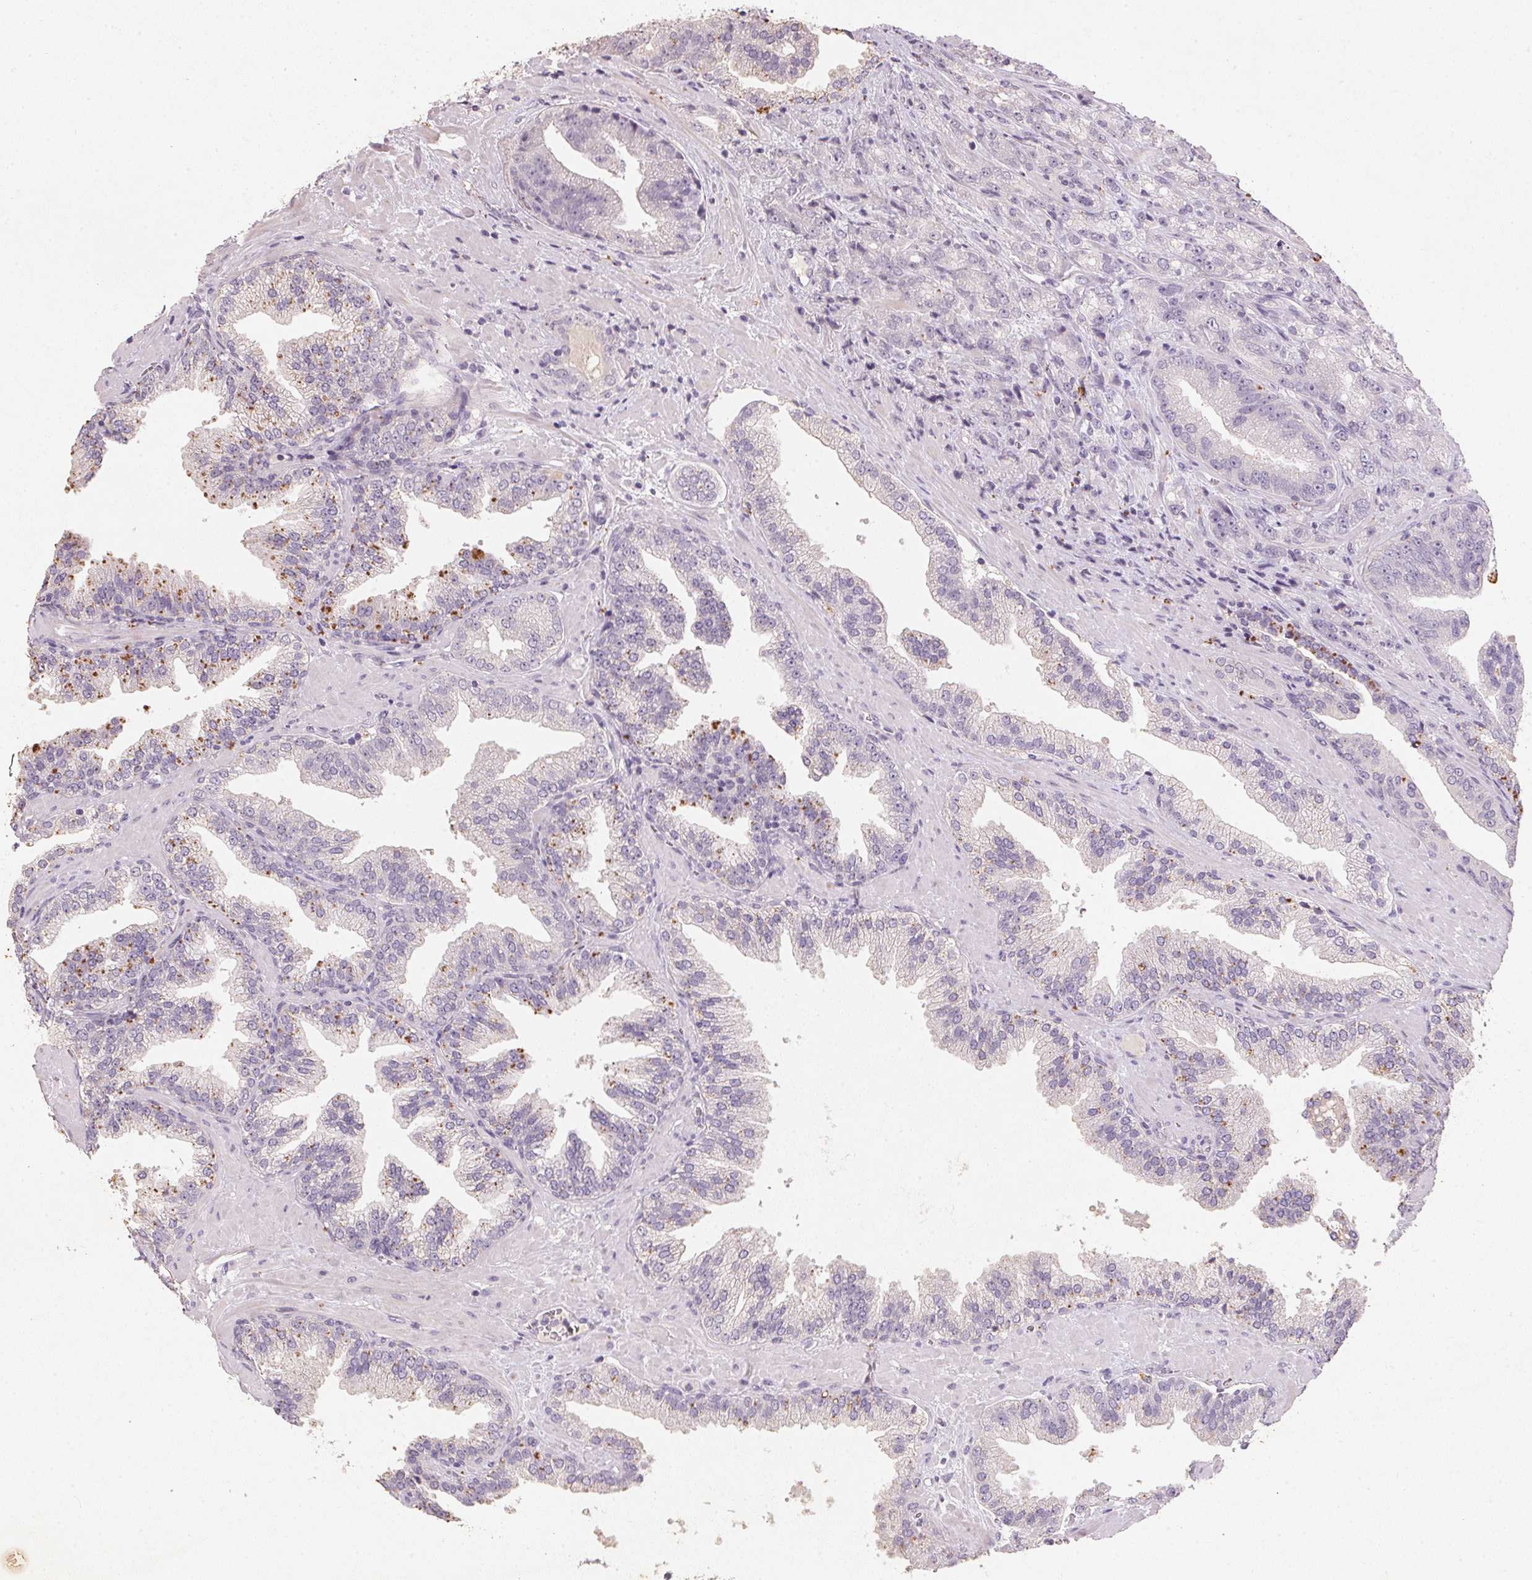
{"staining": {"intensity": "negative", "quantity": "none", "location": "none"}, "tissue": "prostate cancer", "cell_type": "Tumor cells", "image_type": "cancer", "snomed": [{"axis": "morphology", "description": "Adenocarcinoma, NOS"}, {"axis": "topography", "description": "Prostate"}], "caption": "This is a histopathology image of IHC staining of prostate cancer, which shows no expression in tumor cells.", "gene": "CXCL5", "patient": {"sex": "male", "age": 63}}